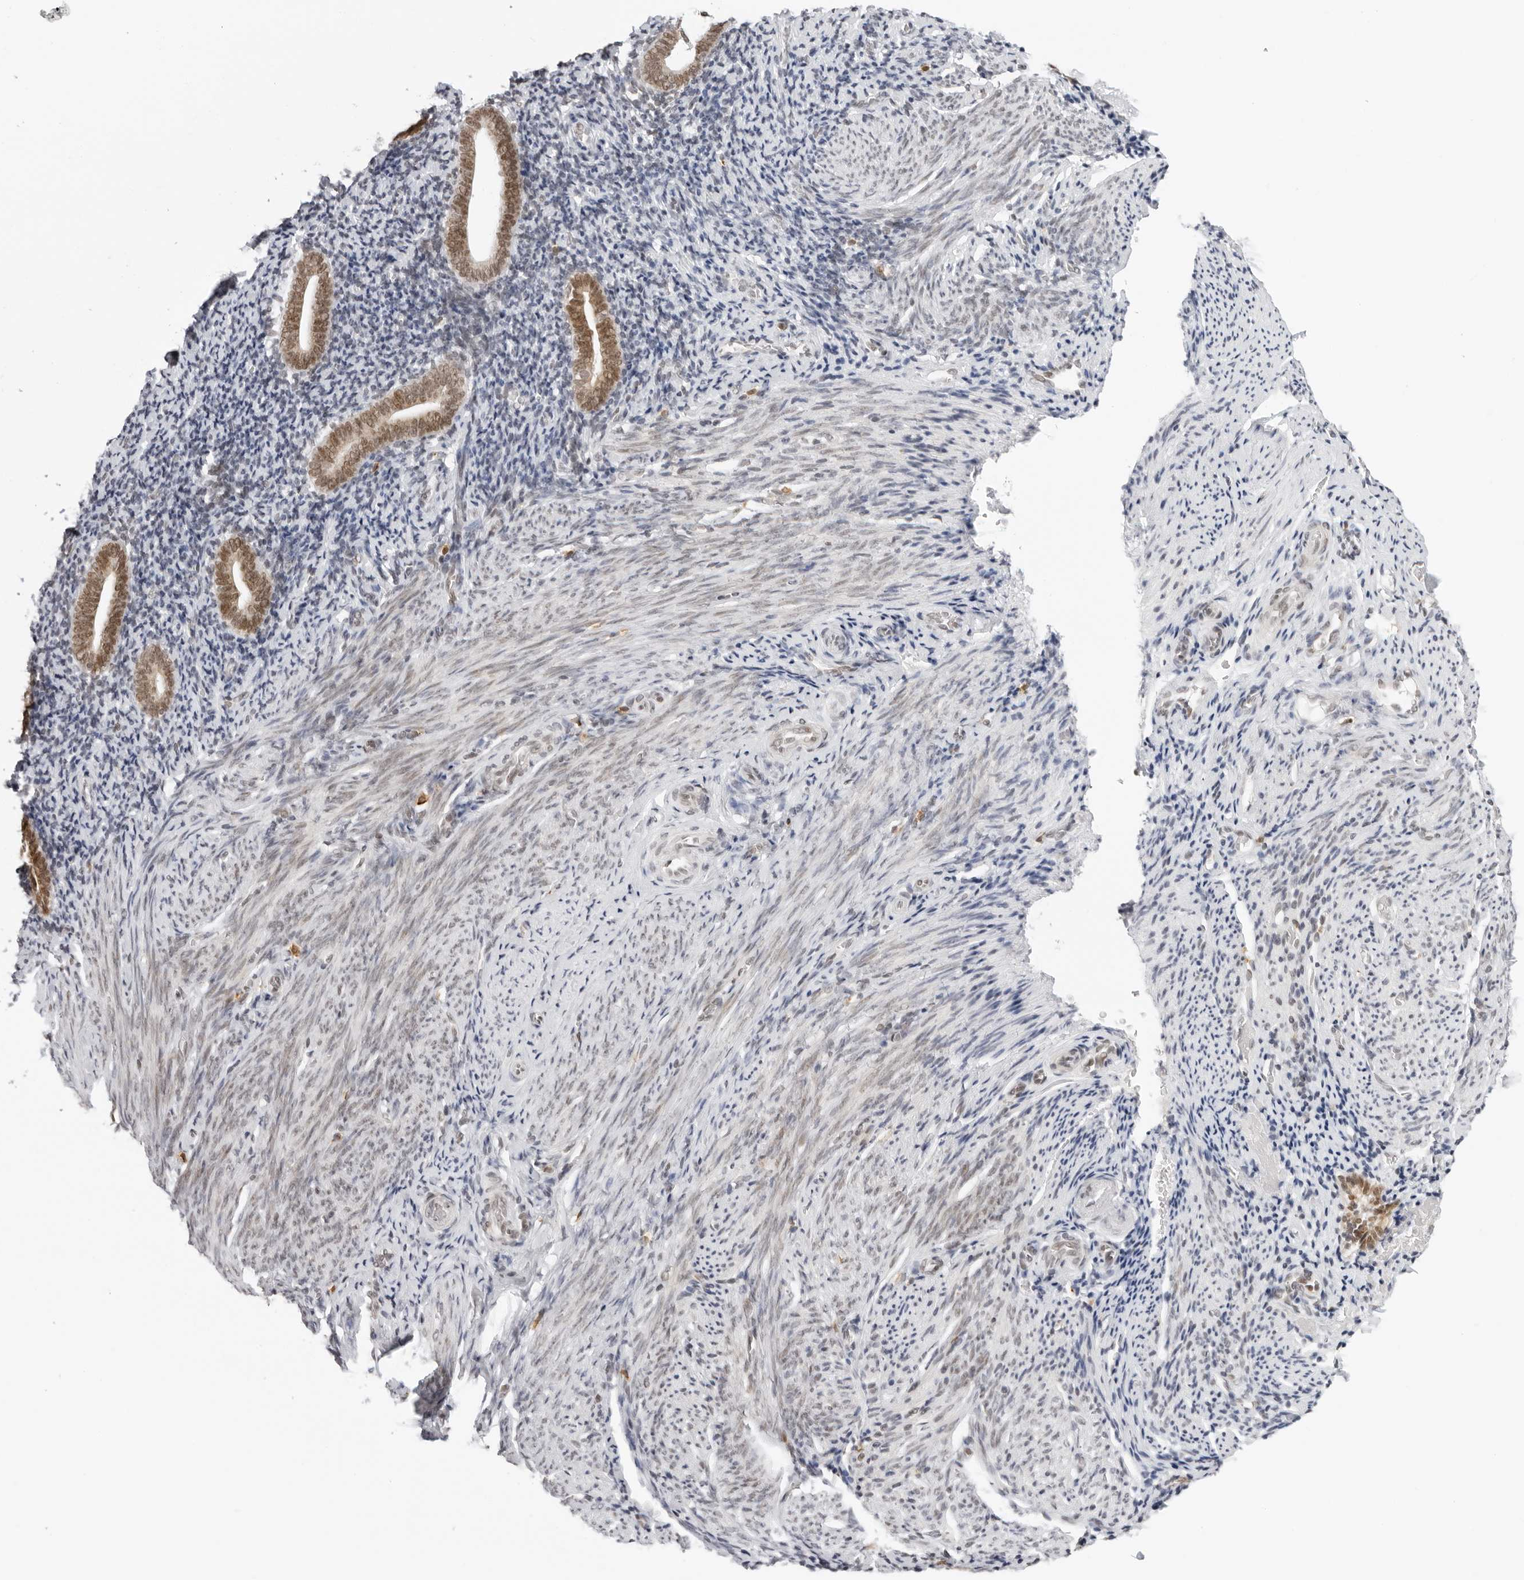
{"staining": {"intensity": "negative", "quantity": "none", "location": "none"}, "tissue": "endometrium", "cell_type": "Cells in endometrial stroma", "image_type": "normal", "snomed": [{"axis": "morphology", "description": "Normal tissue, NOS"}, {"axis": "topography", "description": "Endometrium"}], "caption": "Endometrium stained for a protein using IHC demonstrates no expression cells in endometrial stroma.", "gene": "MSH6", "patient": {"sex": "female", "age": 51}}